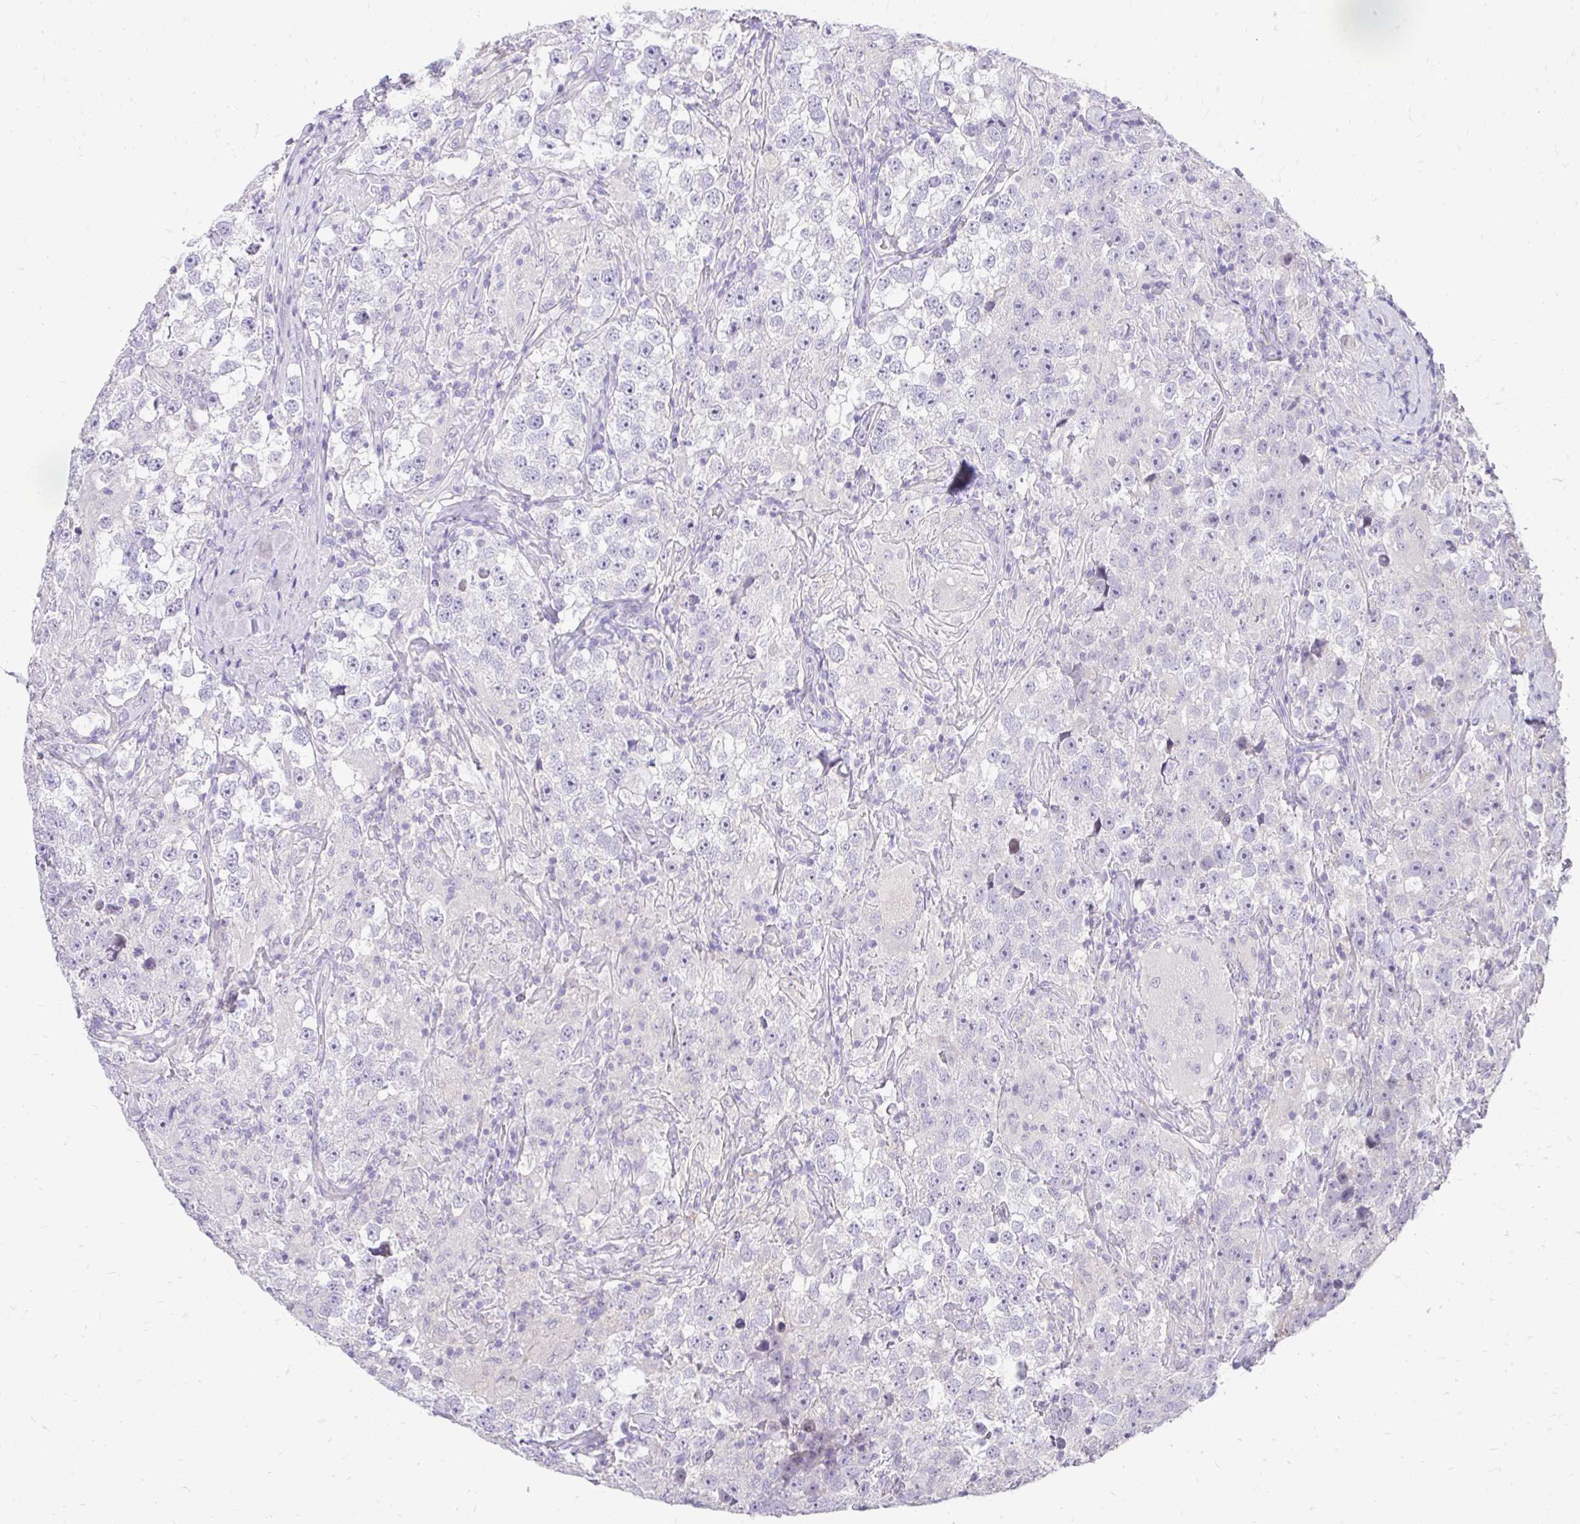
{"staining": {"intensity": "negative", "quantity": "none", "location": "none"}, "tissue": "testis cancer", "cell_type": "Tumor cells", "image_type": "cancer", "snomed": [{"axis": "morphology", "description": "Seminoma, NOS"}, {"axis": "topography", "description": "Testis"}], "caption": "This is a image of immunohistochemistry staining of testis cancer (seminoma), which shows no expression in tumor cells.", "gene": "OR8D1", "patient": {"sex": "male", "age": 46}}